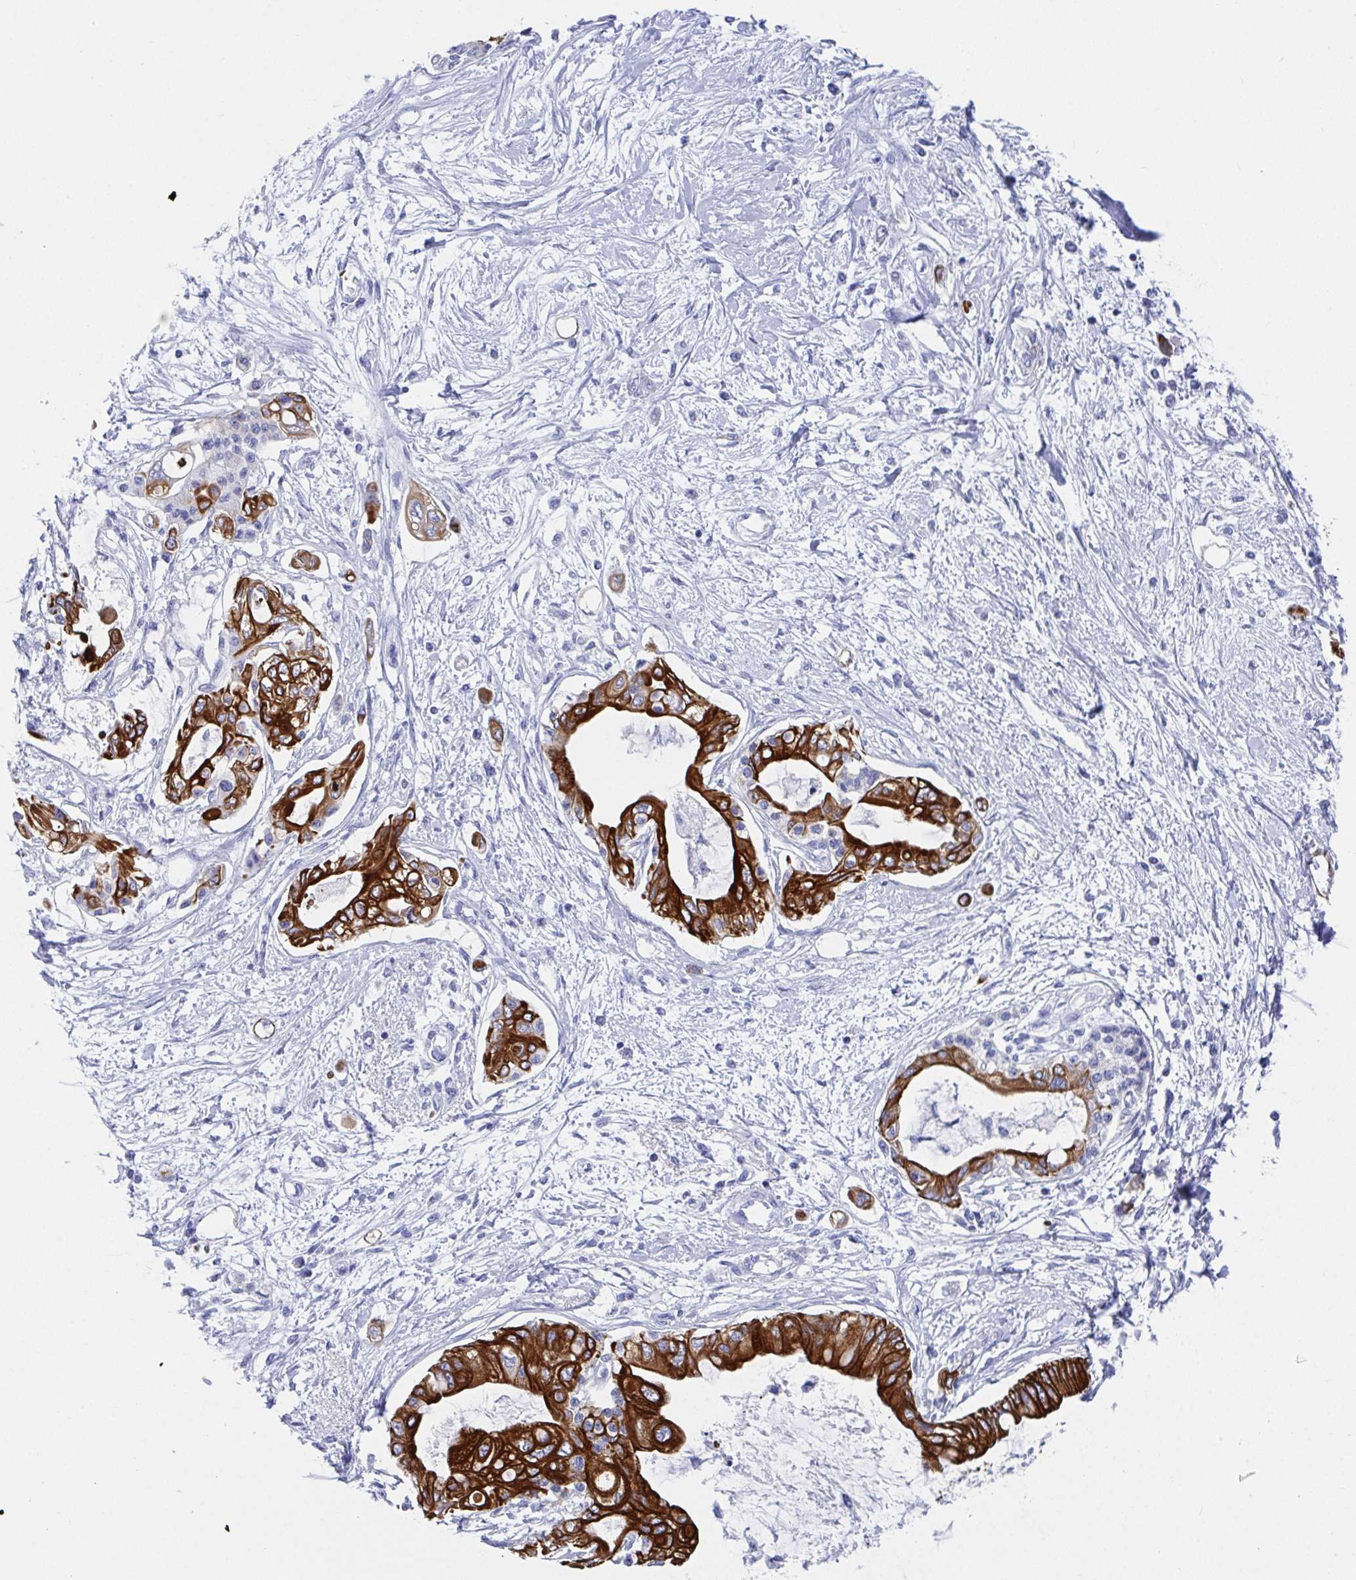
{"staining": {"intensity": "strong", "quantity": ">75%", "location": "cytoplasmic/membranous"}, "tissue": "pancreatic cancer", "cell_type": "Tumor cells", "image_type": "cancer", "snomed": [{"axis": "morphology", "description": "Adenocarcinoma, NOS"}, {"axis": "topography", "description": "Pancreas"}], "caption": "Immunohistochemistry (IHC) histopathology image of pancreatic cancer (adenocarcinoma) stained for a protein (brown), which shows high levels of strong cytoplasmic/membranous staining in approximately >75% of tumor cells.", "gene": "CLDN8", "patient": {"sex": "female", "age": 77}}